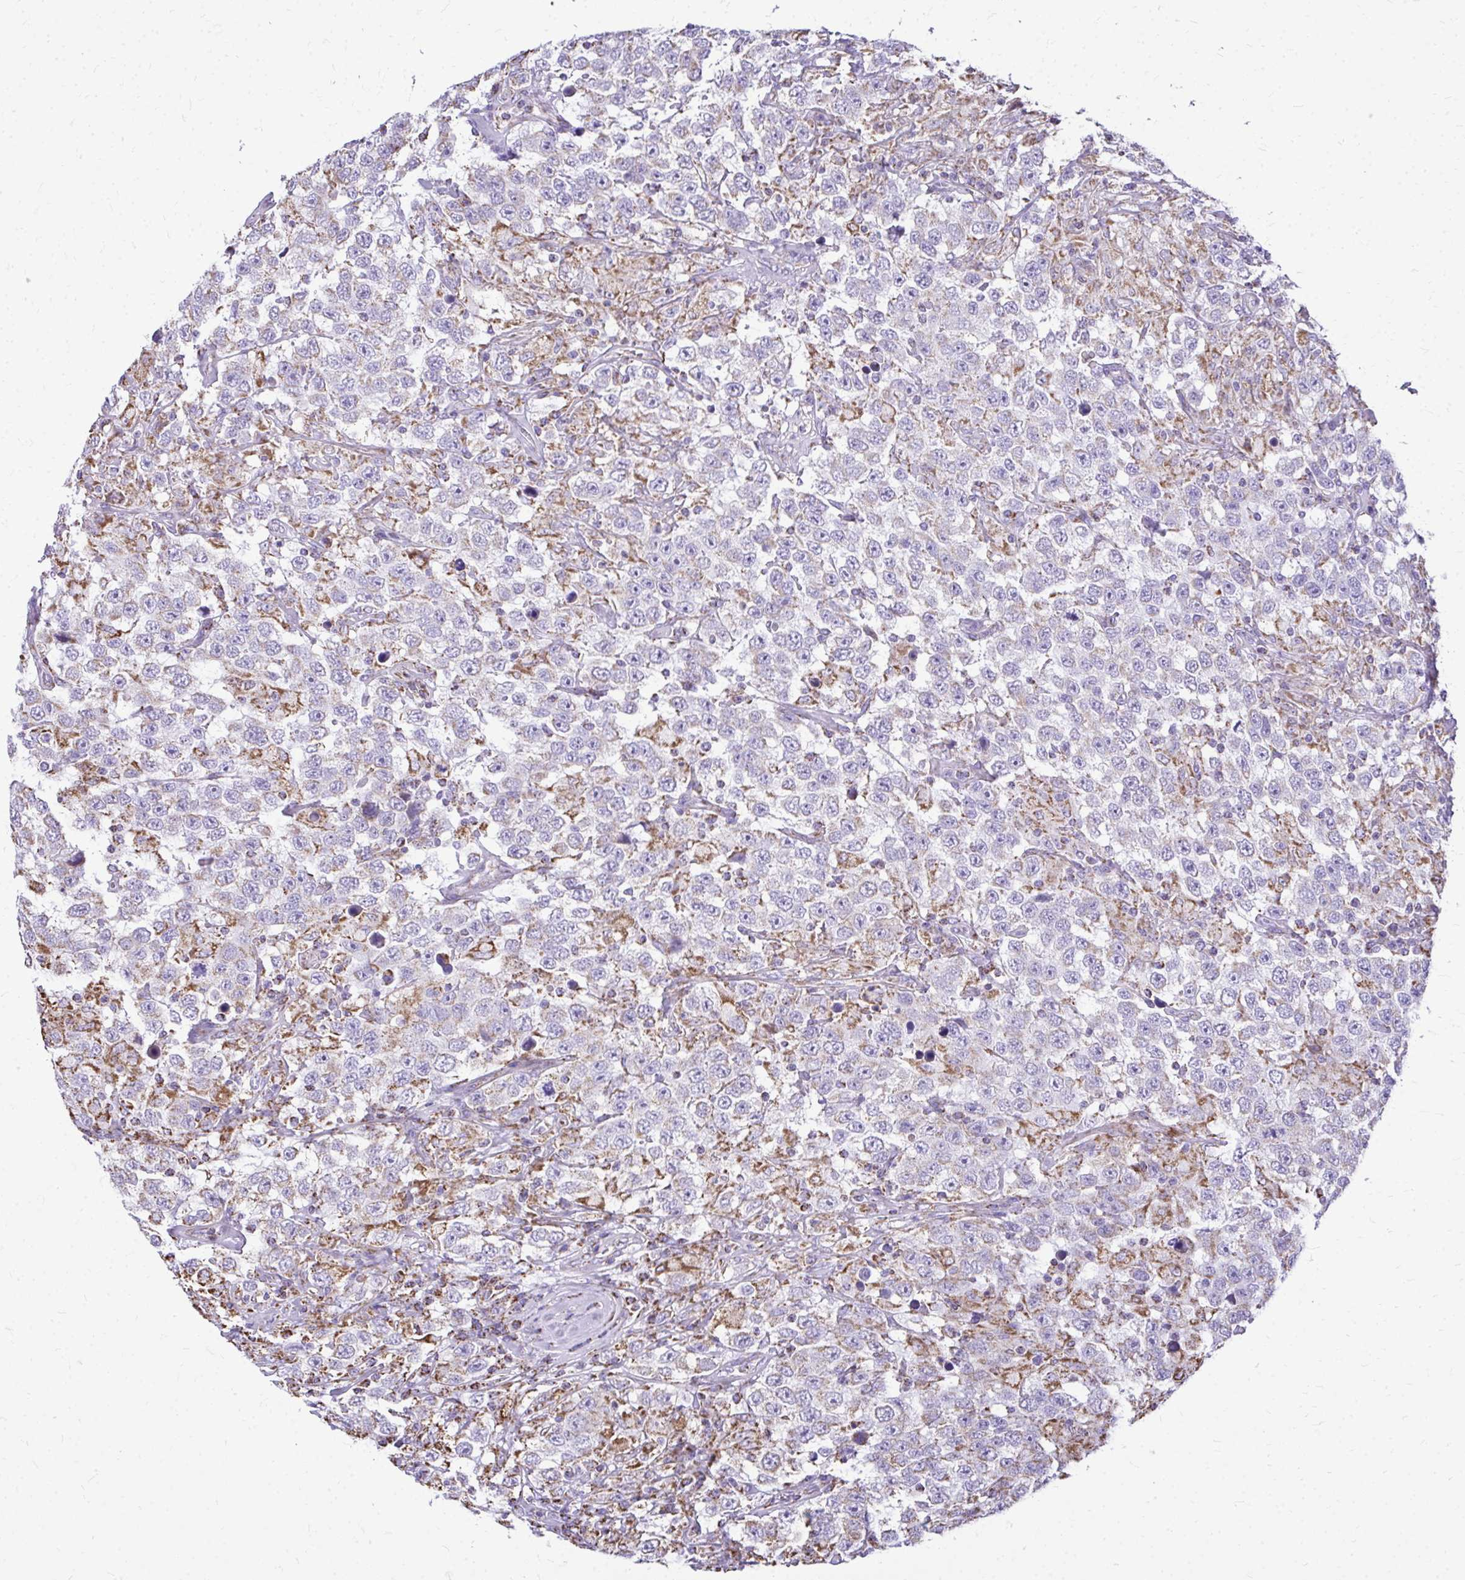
{"staining": {"intensity": "negative", "quantity": "none", "location": "none"}, "tissue": "testis cancer", "cell_type": "Tumor cells", "image_type": "cancer", "snomed": [{"axis": "morphology", "description": "Seminoma, NOS"}, {"axis": "topography", "description": "Testis"}], "caption": "High power microscopy micrograph of an immunohistochemistry (IHC) micrograph of seminoma (testis), revealing no significant staining in tumor cells. (DAB (3,3'-diaminobenzidine) IHC, high magnification).", "gene": "MPZL2", "patient": {"sex": "male", "age": 41}}